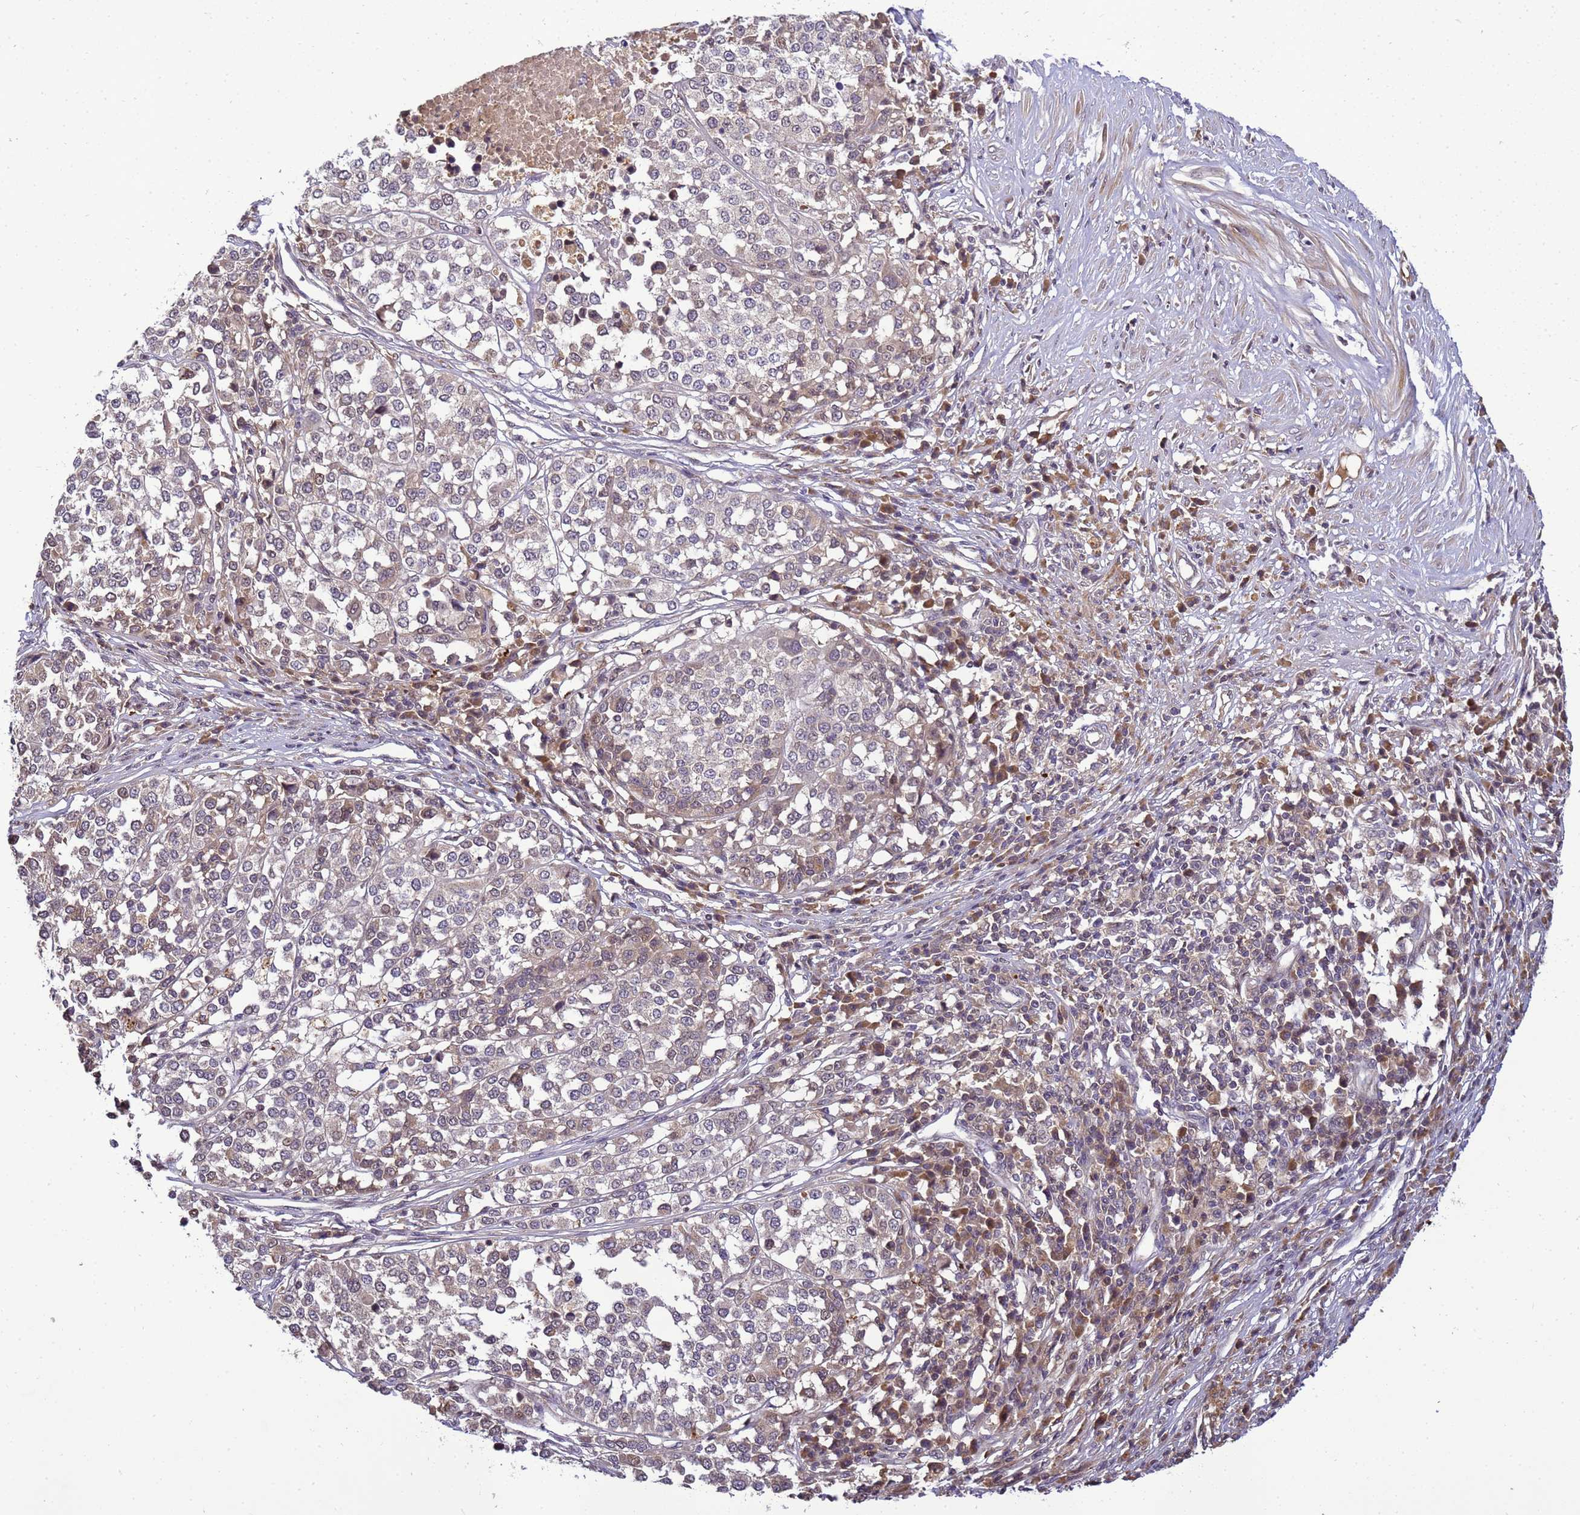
{"staining": {"intensity": "weak", "quantity": "<25%", "location": "cytoplasmic/membranous"}, "tissue": "melanoma", "cell_type": "Tumor cells", "image_type": "cancer", "snomed": [{"axis": "morphology", "description": "Malignant melanoma, Metastatic site"}, {"axis": "topography", "description": "Lymph node"}], "caption": "A micrograph of melanoma stained for a protein reveals no brown staining in tumor cells.", "gene": "TMEM74B", "patient": {"sex": "male", "age": 44}}